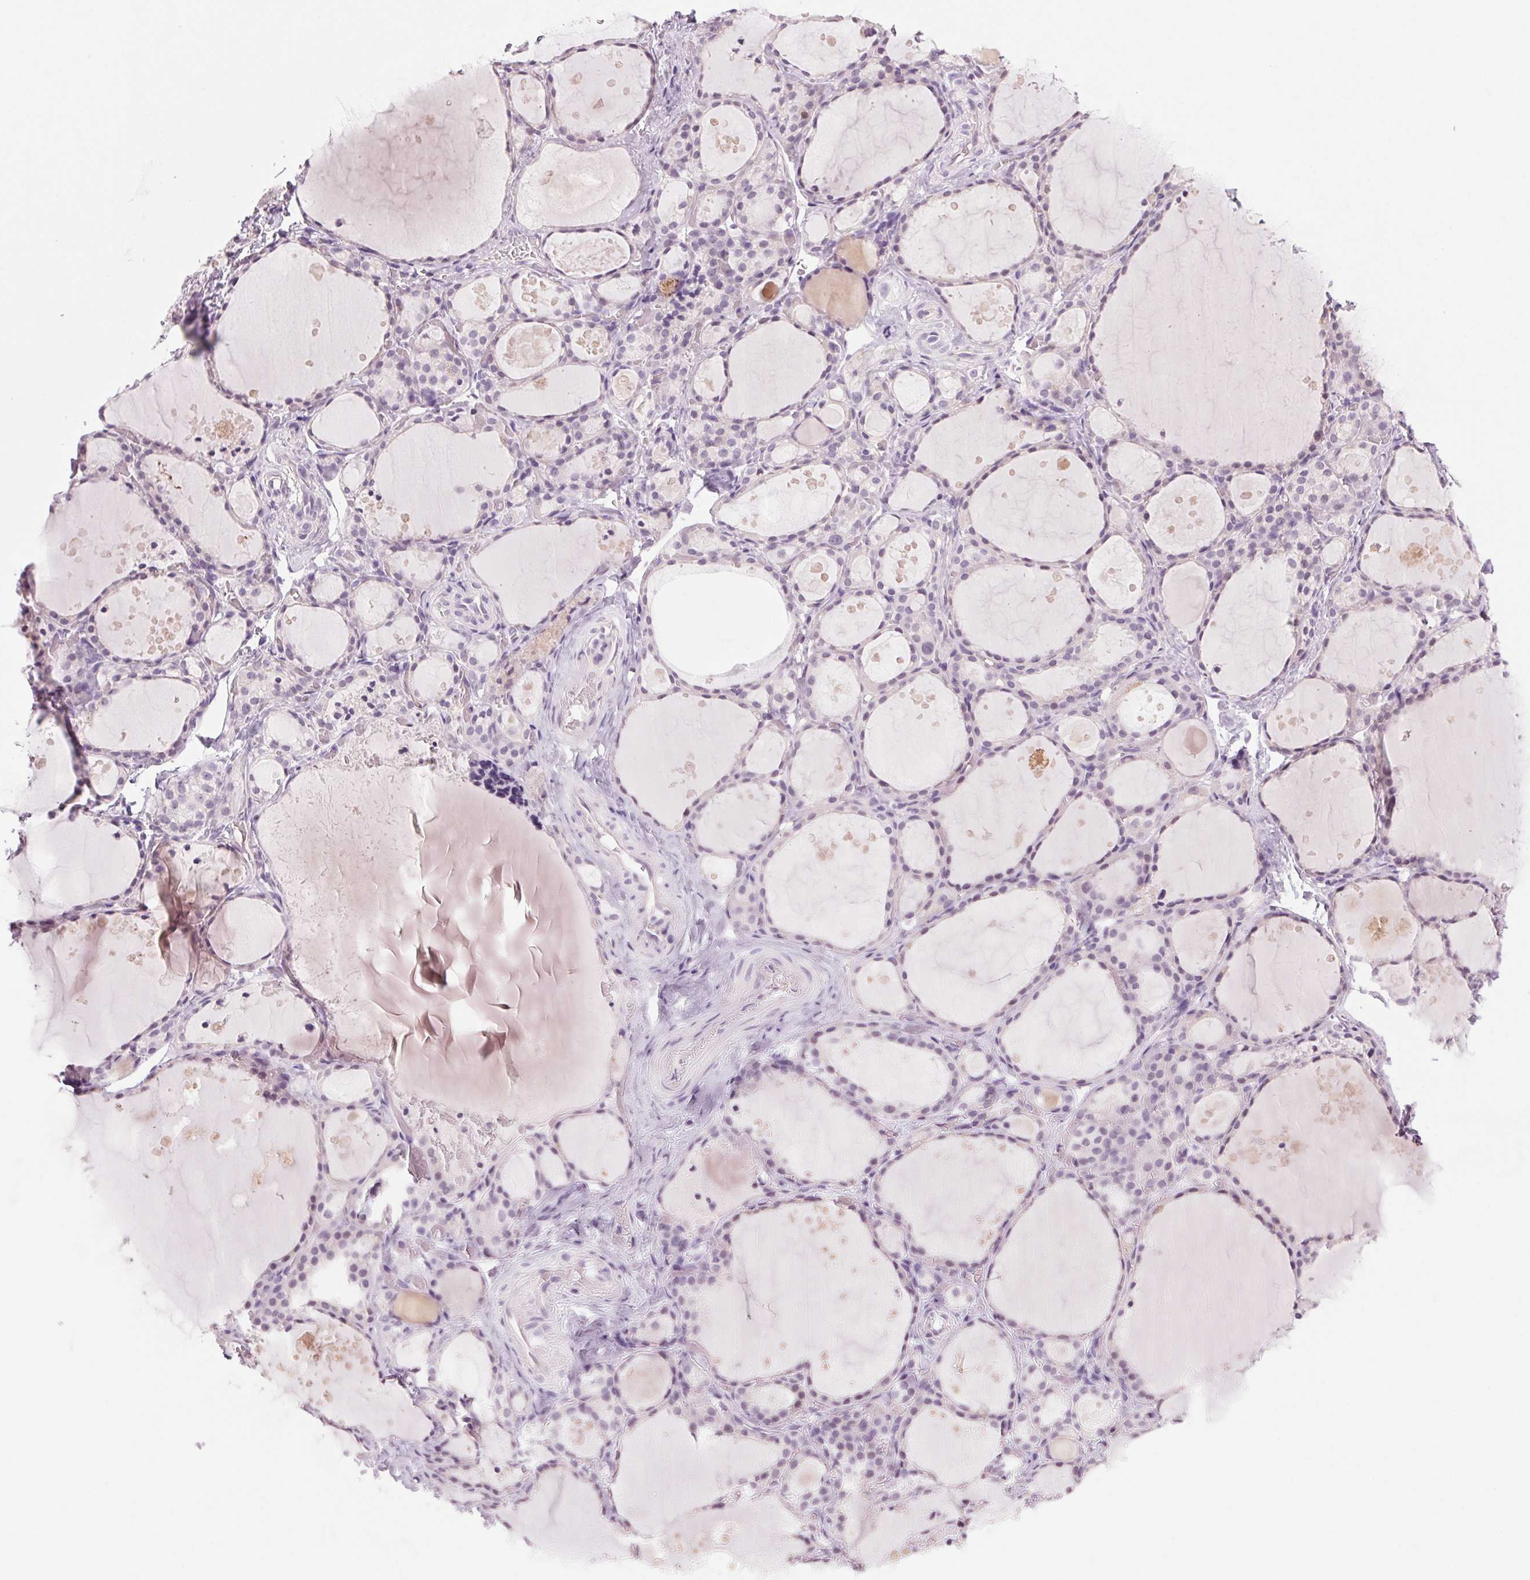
{"staining": {"intensity": "negative", "quantity": "none", "location": "none"}, "tissue": "thyroid gland", "cell_type": "Glandular cells", "image_type": "normal", "snomed": [{"axis": "morphology", "description": "Normal tissue, NOS"}, {"axis": "topography", "description": "Thyroid gland"}], "caption": "An immunohistochemistry photomicrograph of normal thyroid gland is shown. There is no staining in glandular cells of thyroid gland. Brightfield microscopy of immunohistochemistry (IHC) stained with DAB (3,3'-diaminobenzidine) (brown) and hematoxylin (blue), captured at high magnification.", "gene": "MPO", "patient": {"sex": "male", "age": 68}}